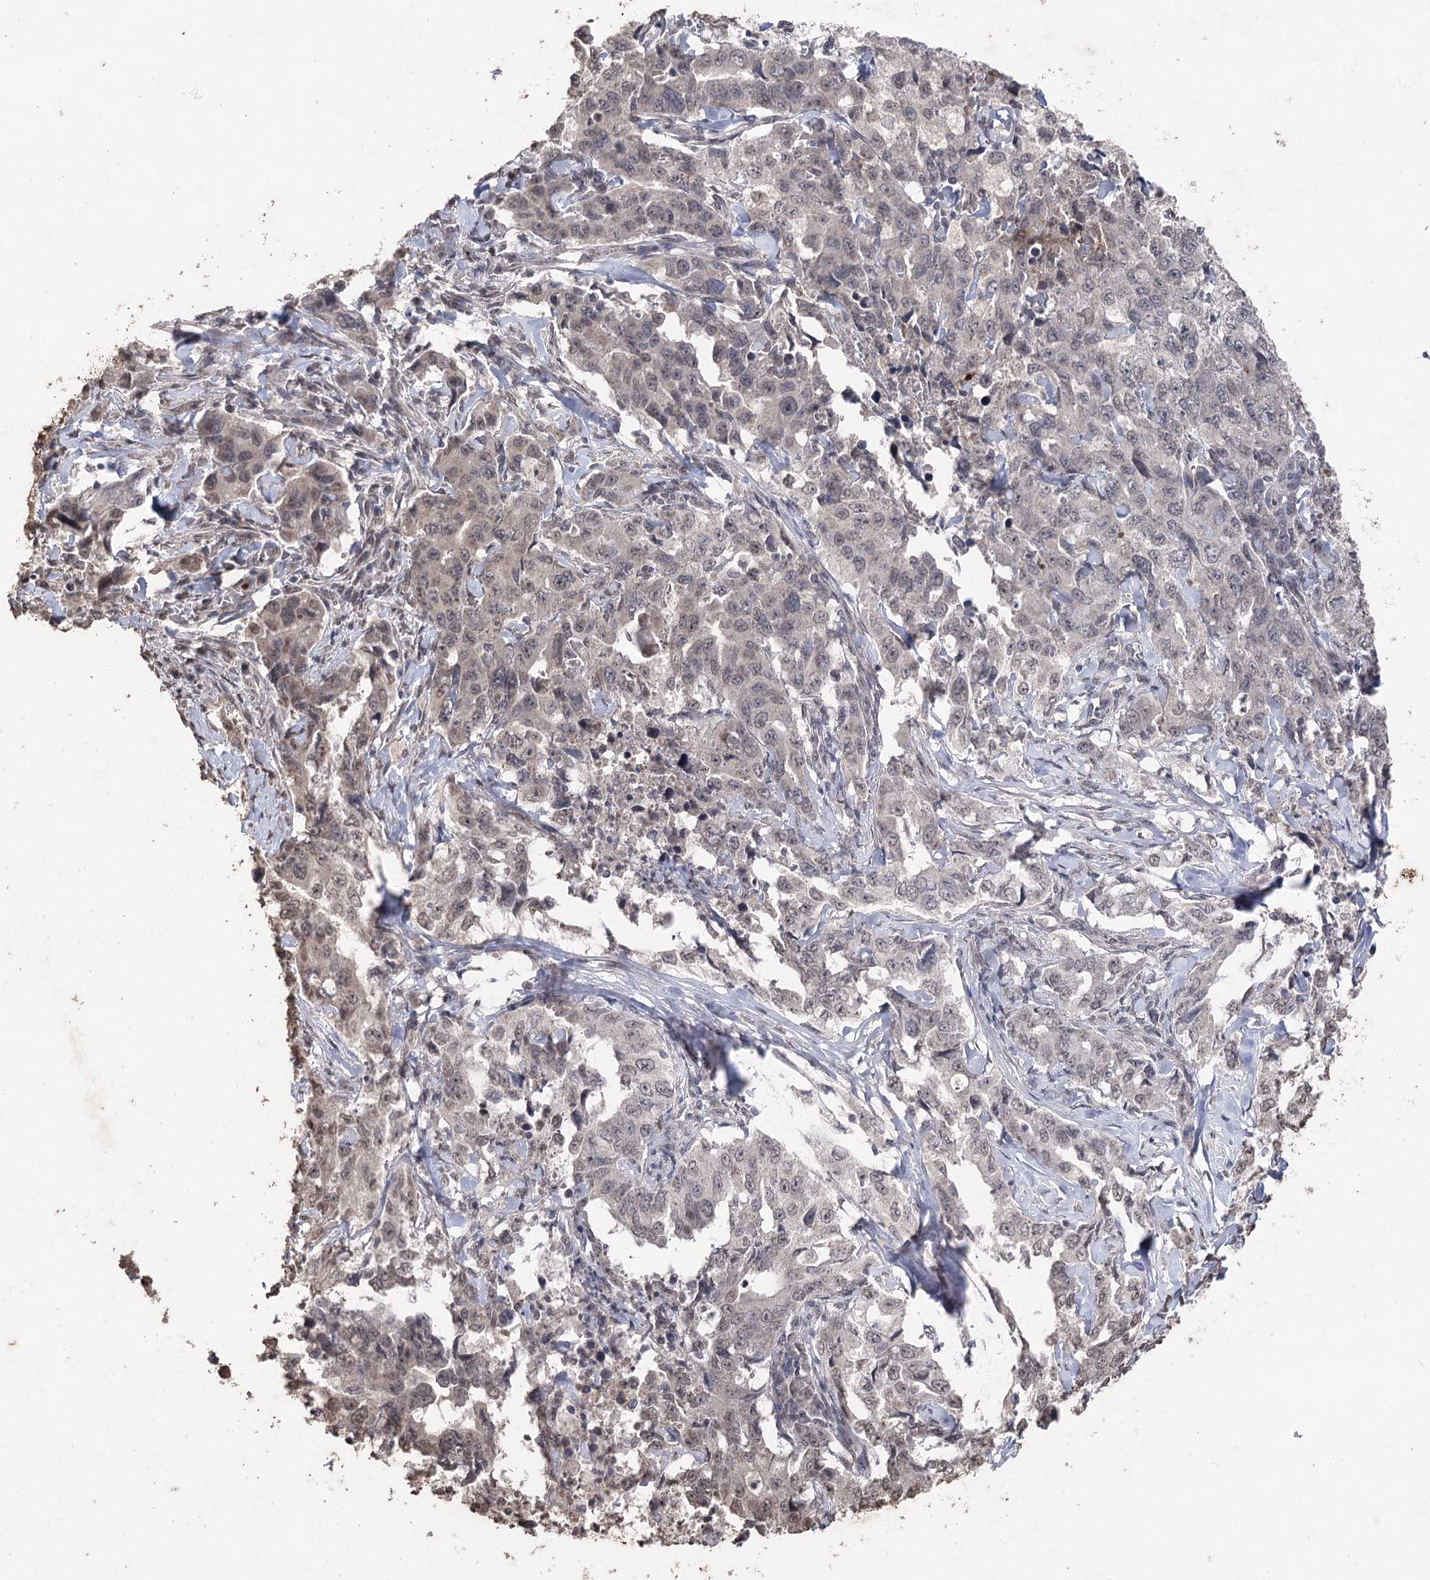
{"staining": {"intensity": "weak", "quantity": "<25%", "location": "cytoplasmic/membranous,nuclear"}, "tissue": "lung cancer", "cell_type": "Tumor cells", "image_type": "cancer", "snomed": [{"axis": "morphology", "description": "Adenocarcinoma, NOS"}, {"axis": "topography", "description": "Lung"}], "caption": "Immunohistochemistry of human lung cancer reveals no positivity in tumor cells.", "gene": "ATG14", "patient": {"sex": "female", "age": 51}}